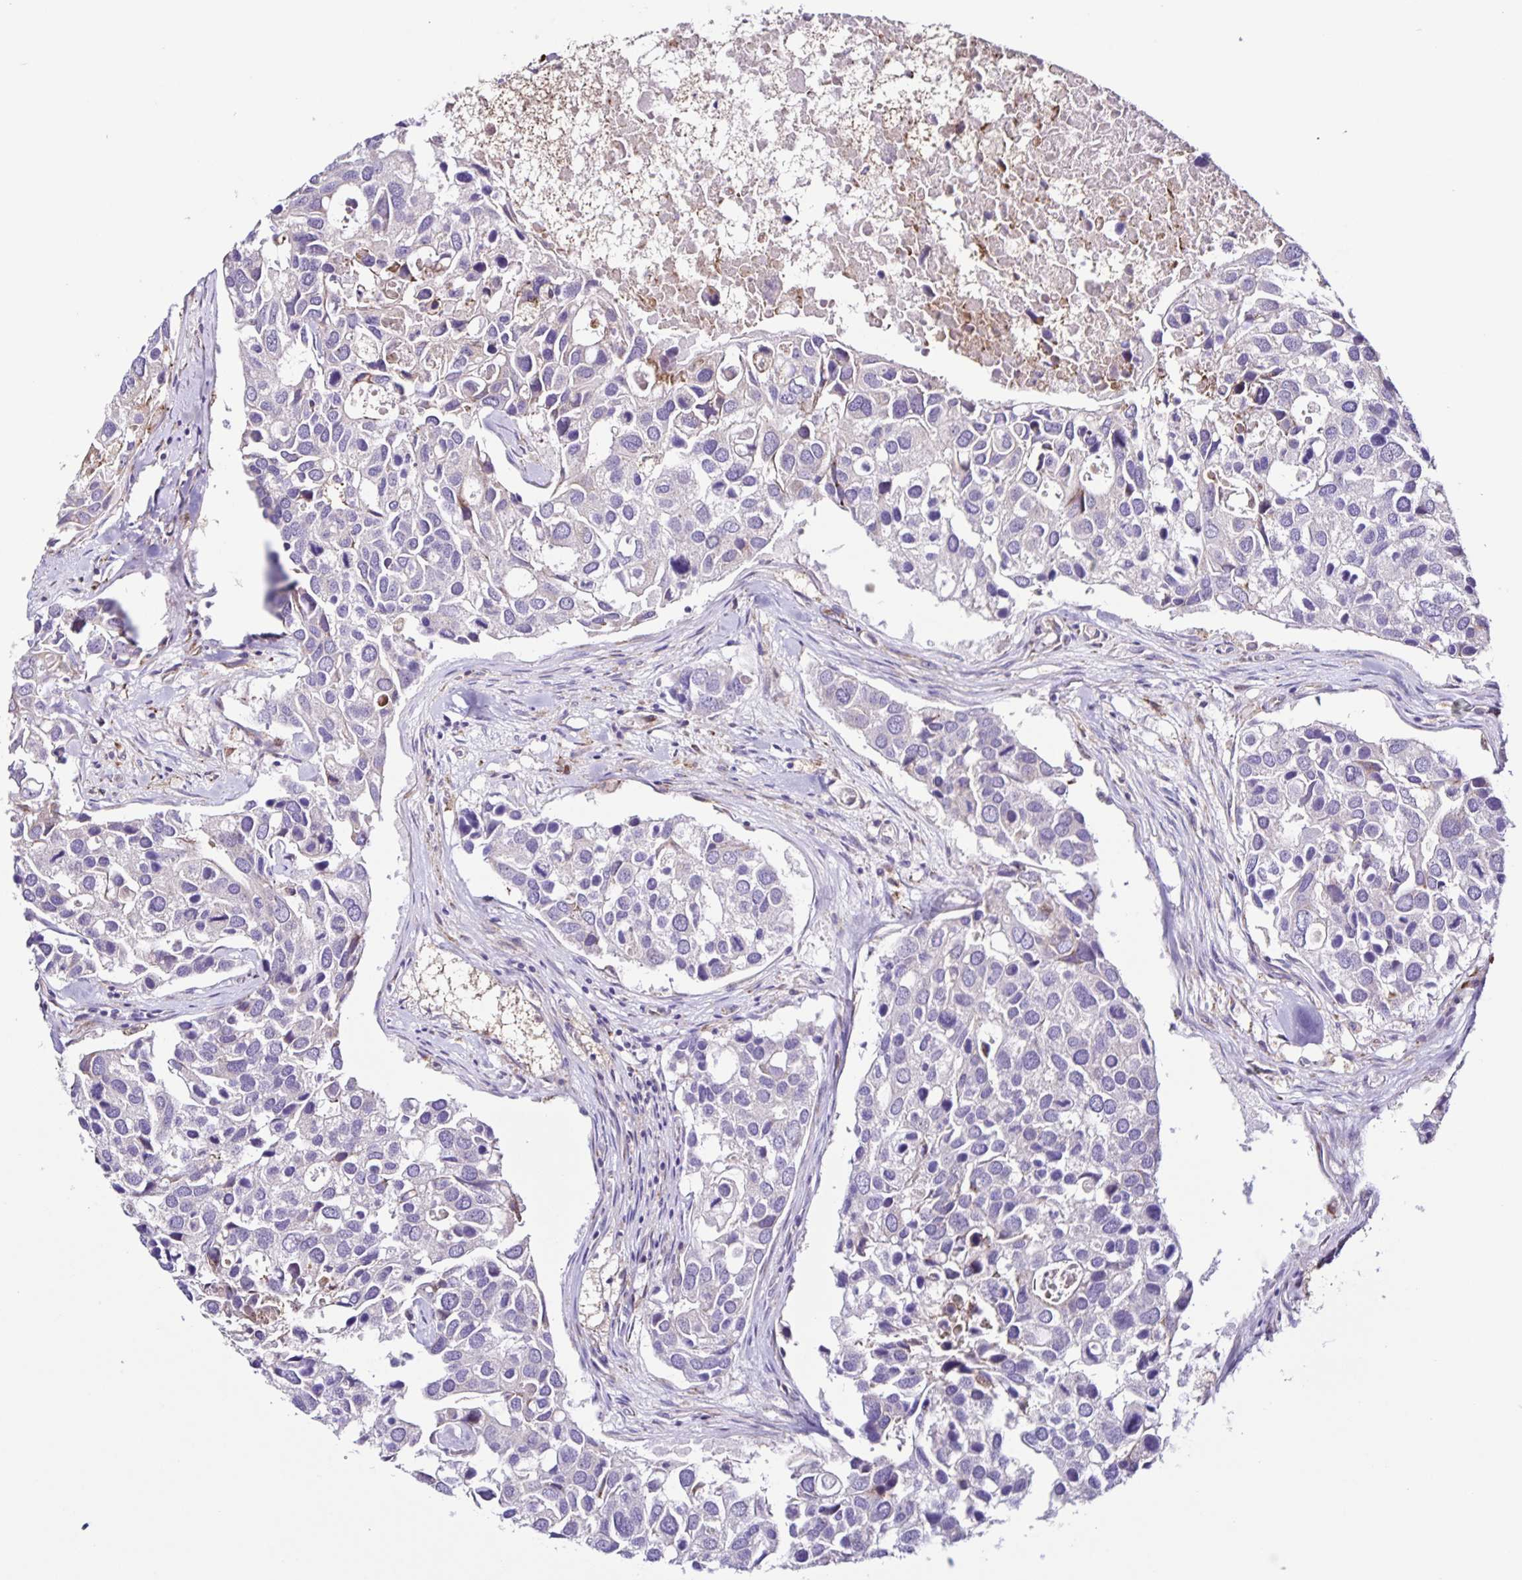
{"staining": {"intensity": "negative", "quantity": "none", "location": "none"}, "tissue": "breast cancer", "cell_type": "Tumor cells", "image_type": "cancer", "snomed": [{"axis": "morphology", "description": "Duct carcinoma"}, {"axis": "topography", "description": "Breast"}], "caption": "The immunohistochemistry micrograph has no significant positivity in tumor cells of breast cancer tissue.", "gene": "RNFT2", "patient": {"sex": "female", "age": 83}}